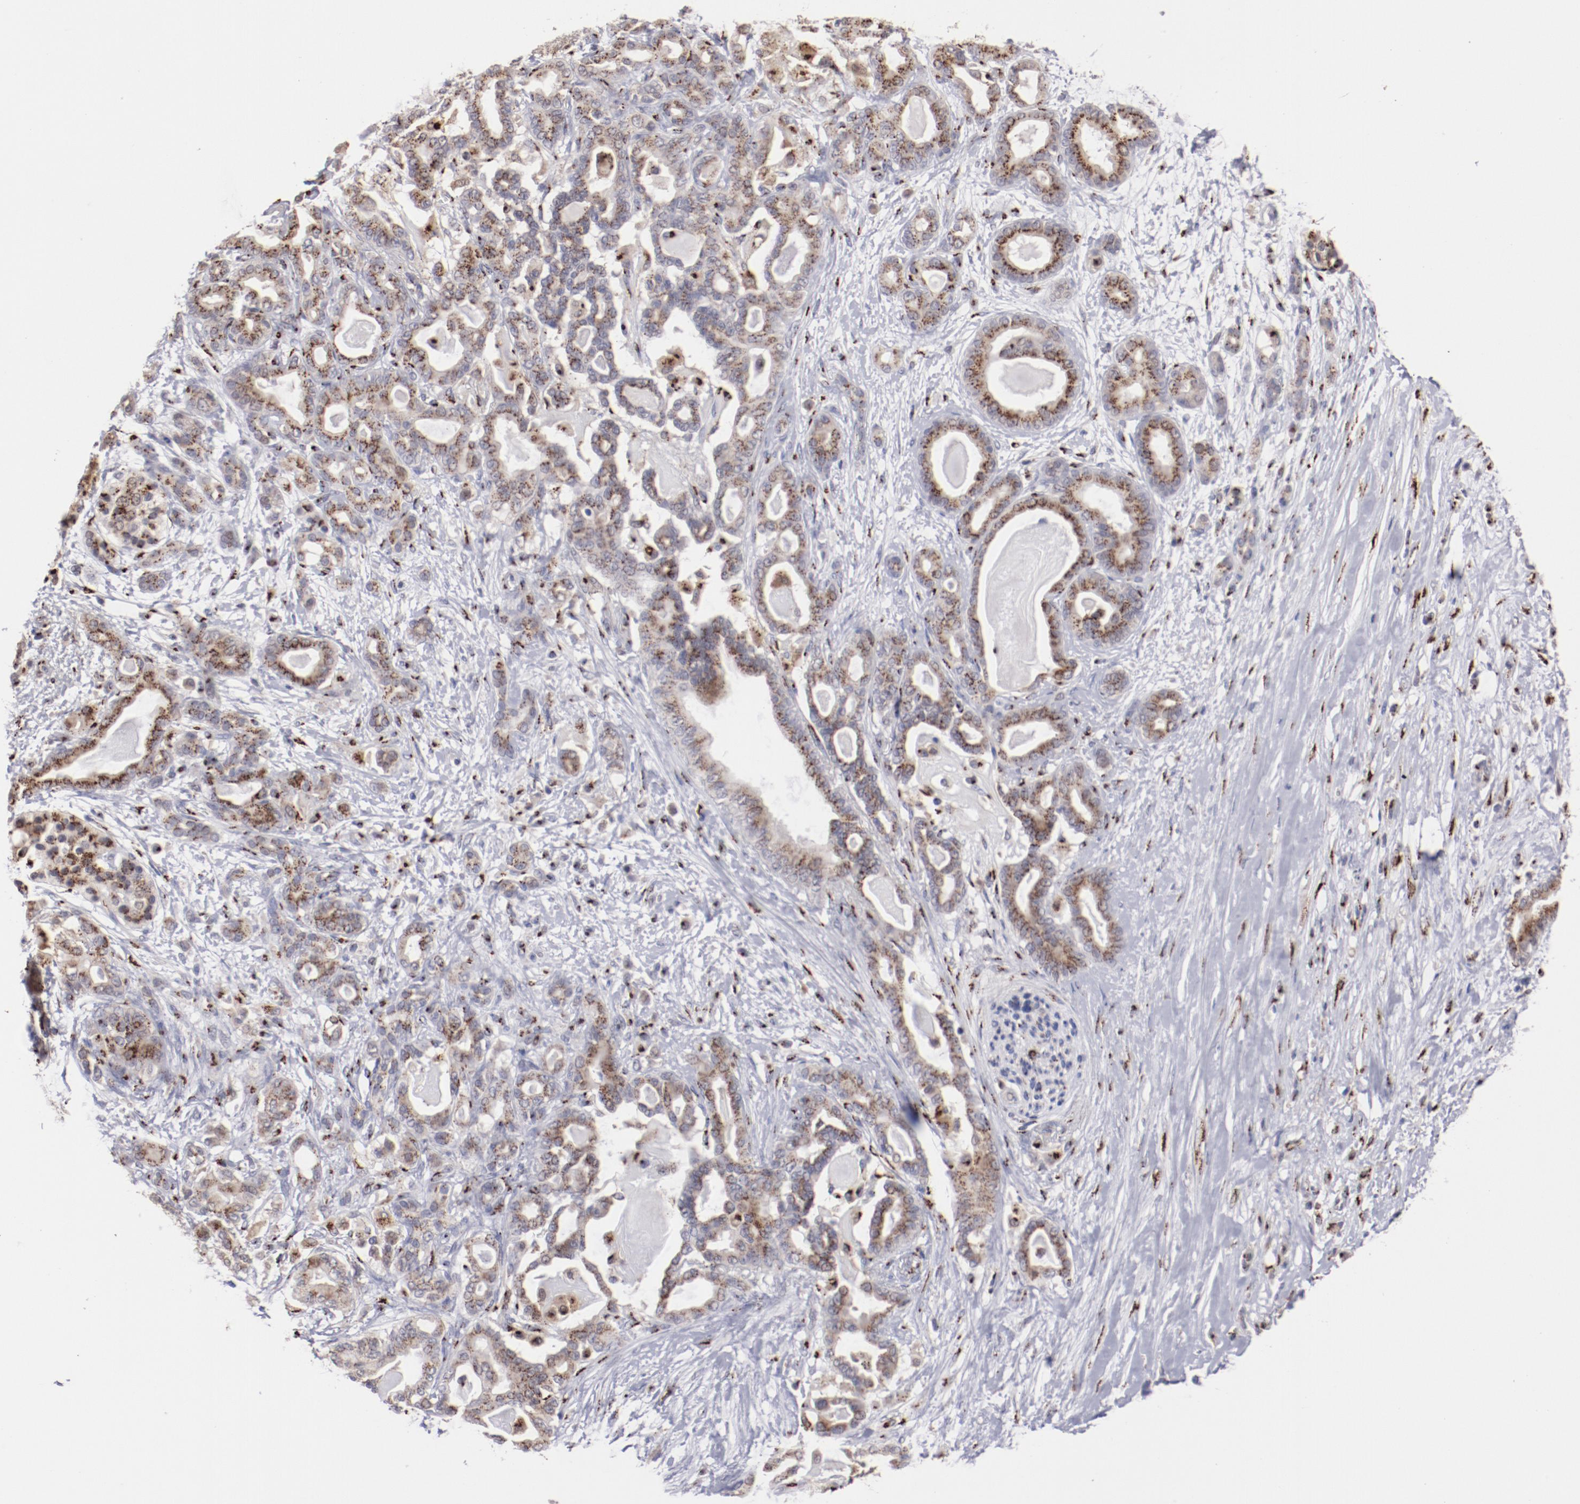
{"staining": {"intensity": "strong", "quantity": ">75%", "location": "cytoplasmic/membranous"}, "tissue": "pancreatic cancer", "cell_type": "Tumor cells", "image_type": "cancer", "snomed": [{"axis": "morphology", "description": "Adenocarcinoma, NOS"}, {"axis": "topography", "description": "Pancreas"}], "caption": "Brown immunohistochemical staining in human pancreatic adenocarcinoma displays strong cytoplasmic/membranous staining in approximately >75% of tumor cells.", "gene": "GOLIM4", "patient": {"sex": "male", "age": 63}}